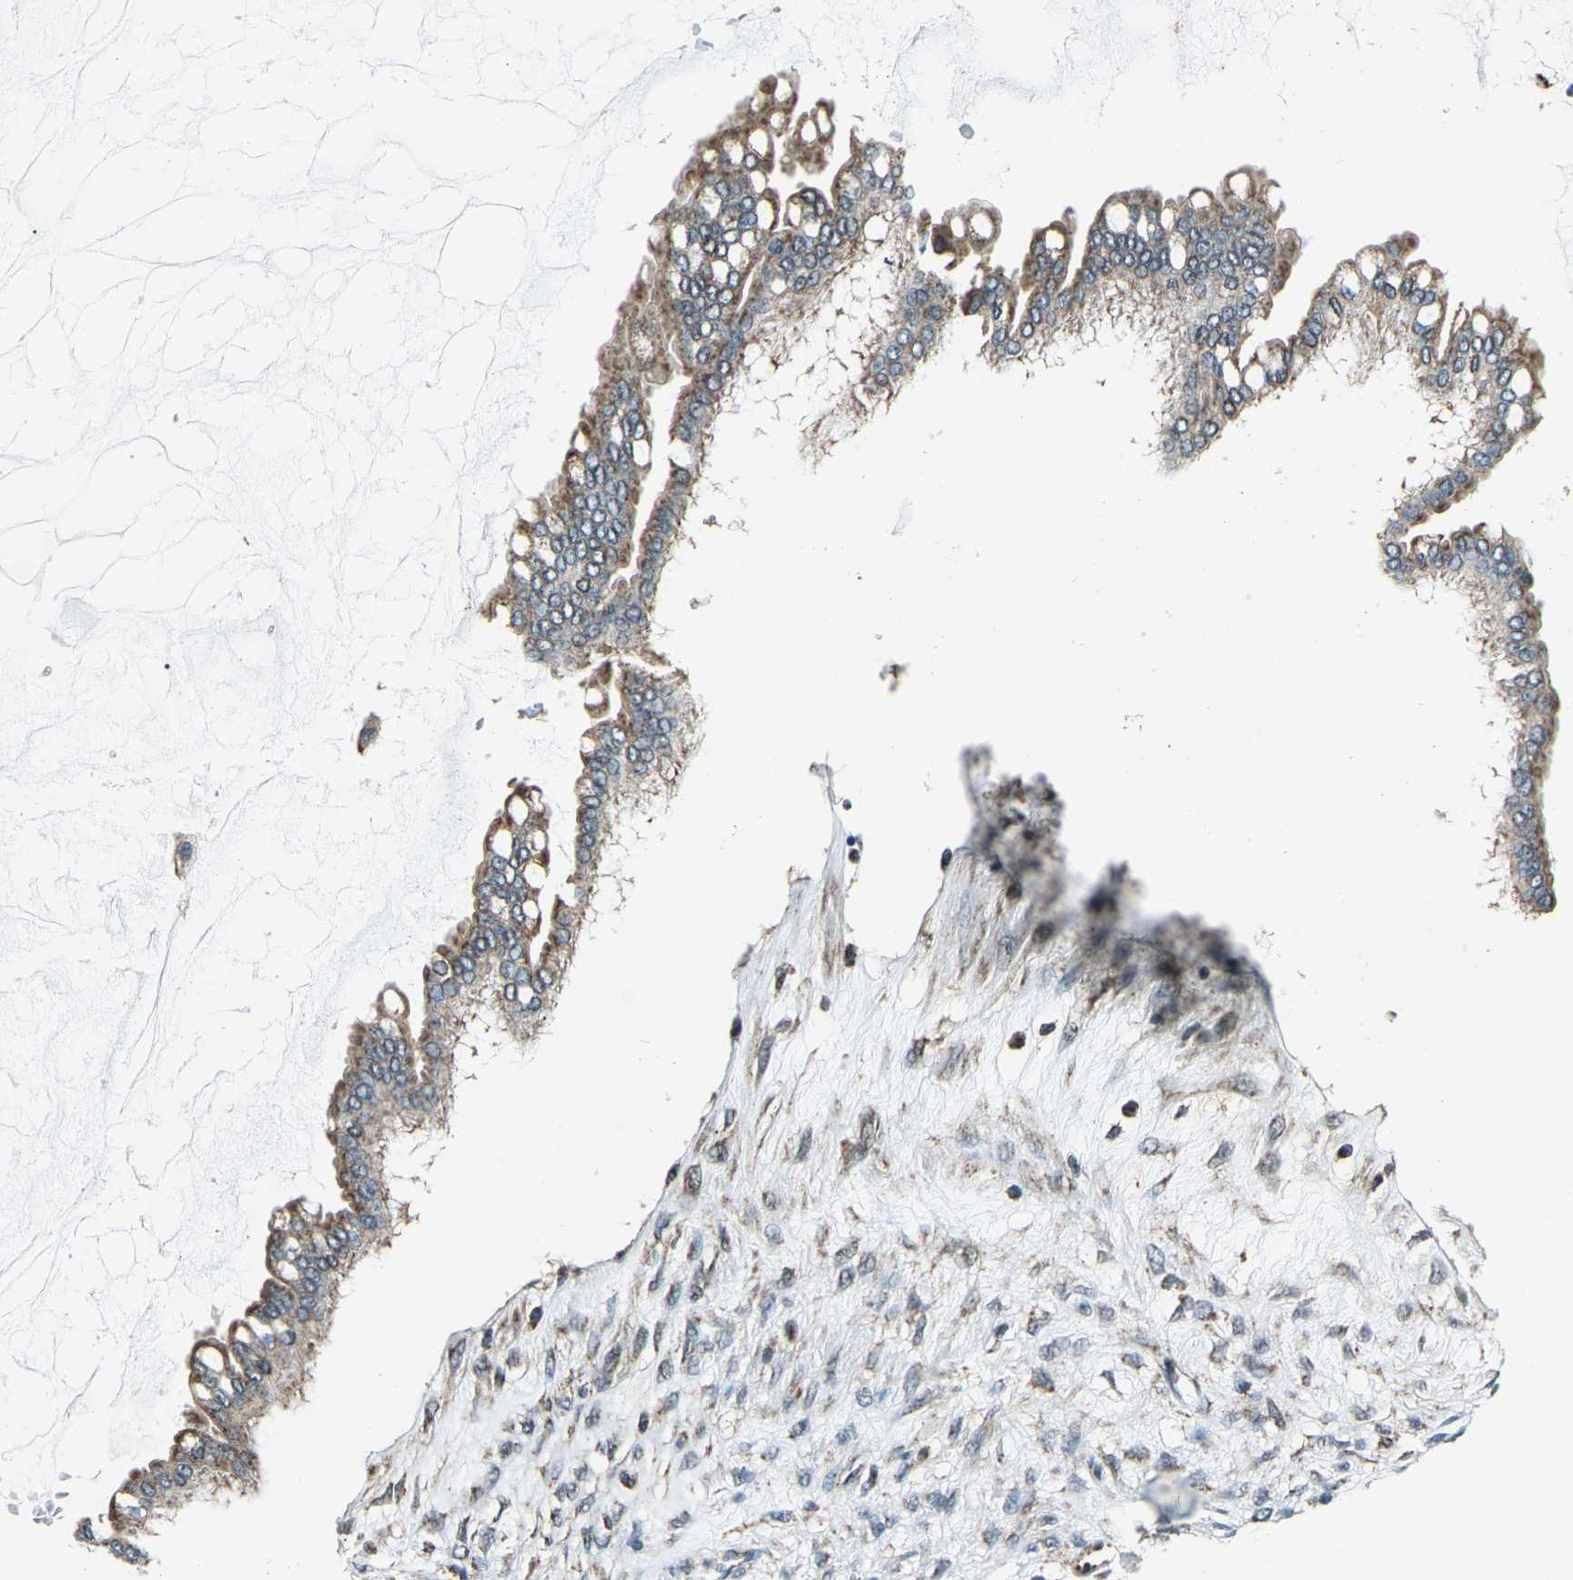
{"staining": {"intensity": "moderate", "quantity": ">75%", "location": "cytoplasmic/membranous"}, "tissue": "ovarian cancer", "cell_type": "Tumor cells", "image_type": "cancer", "snomed": [{"axis": "morphology", "description": "Cystadenocarcinoma, mucinous, NOS"}, {"axis": "topography", "description": "Ovary"}], "caption": "The histopathology image displays a brown stain indicating the presence of a protein in the cytoplasmic/membranous of tumor cells in mucinous cystadenocarcinoma (ovarian).", "gene": "RBM33", "patient": {"sex": "female", "age": 73}}